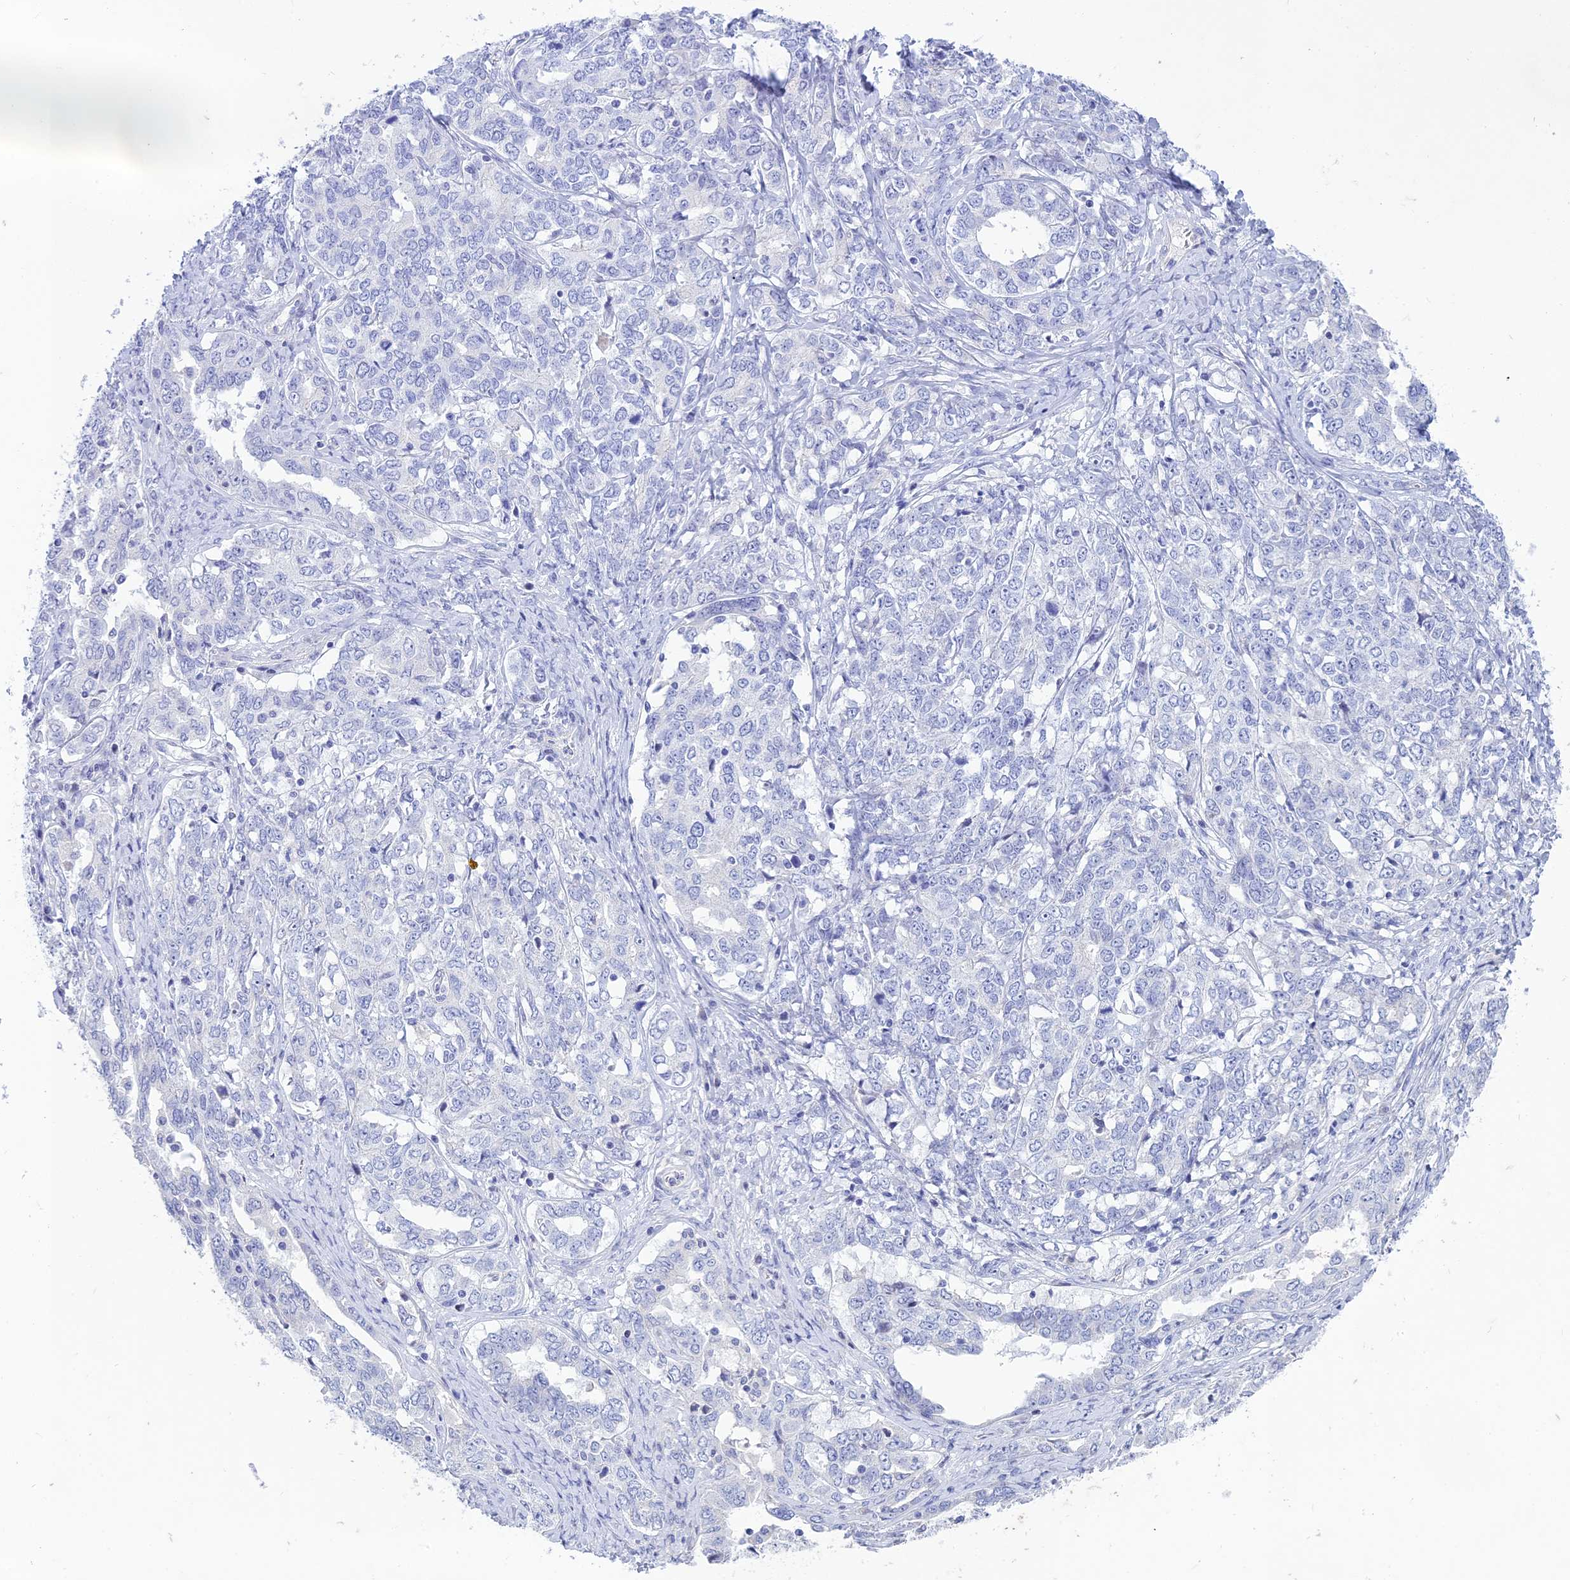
{"staining": {"intensity": "negative", "quantity": "none", "location": "none"}, "tissue": "ovarian cancer", "cell_type": "Tumor cells", "image_type": "cancer", "snomed": [{"axis": "morphology", "description": "Carcinoma, endometroid"}, {"axis": "topography", "description": "Ovary"}], "caption": "DAB (3,3'-diaminobenzidine) immunohistochemical staining of ovarian cancer shows no significant expression in tumor cells. (DAB immunohistochemistry (IHC), high magnification).", "gene": "BTBD19", "patient": {"sex": "female", "age": 62}}